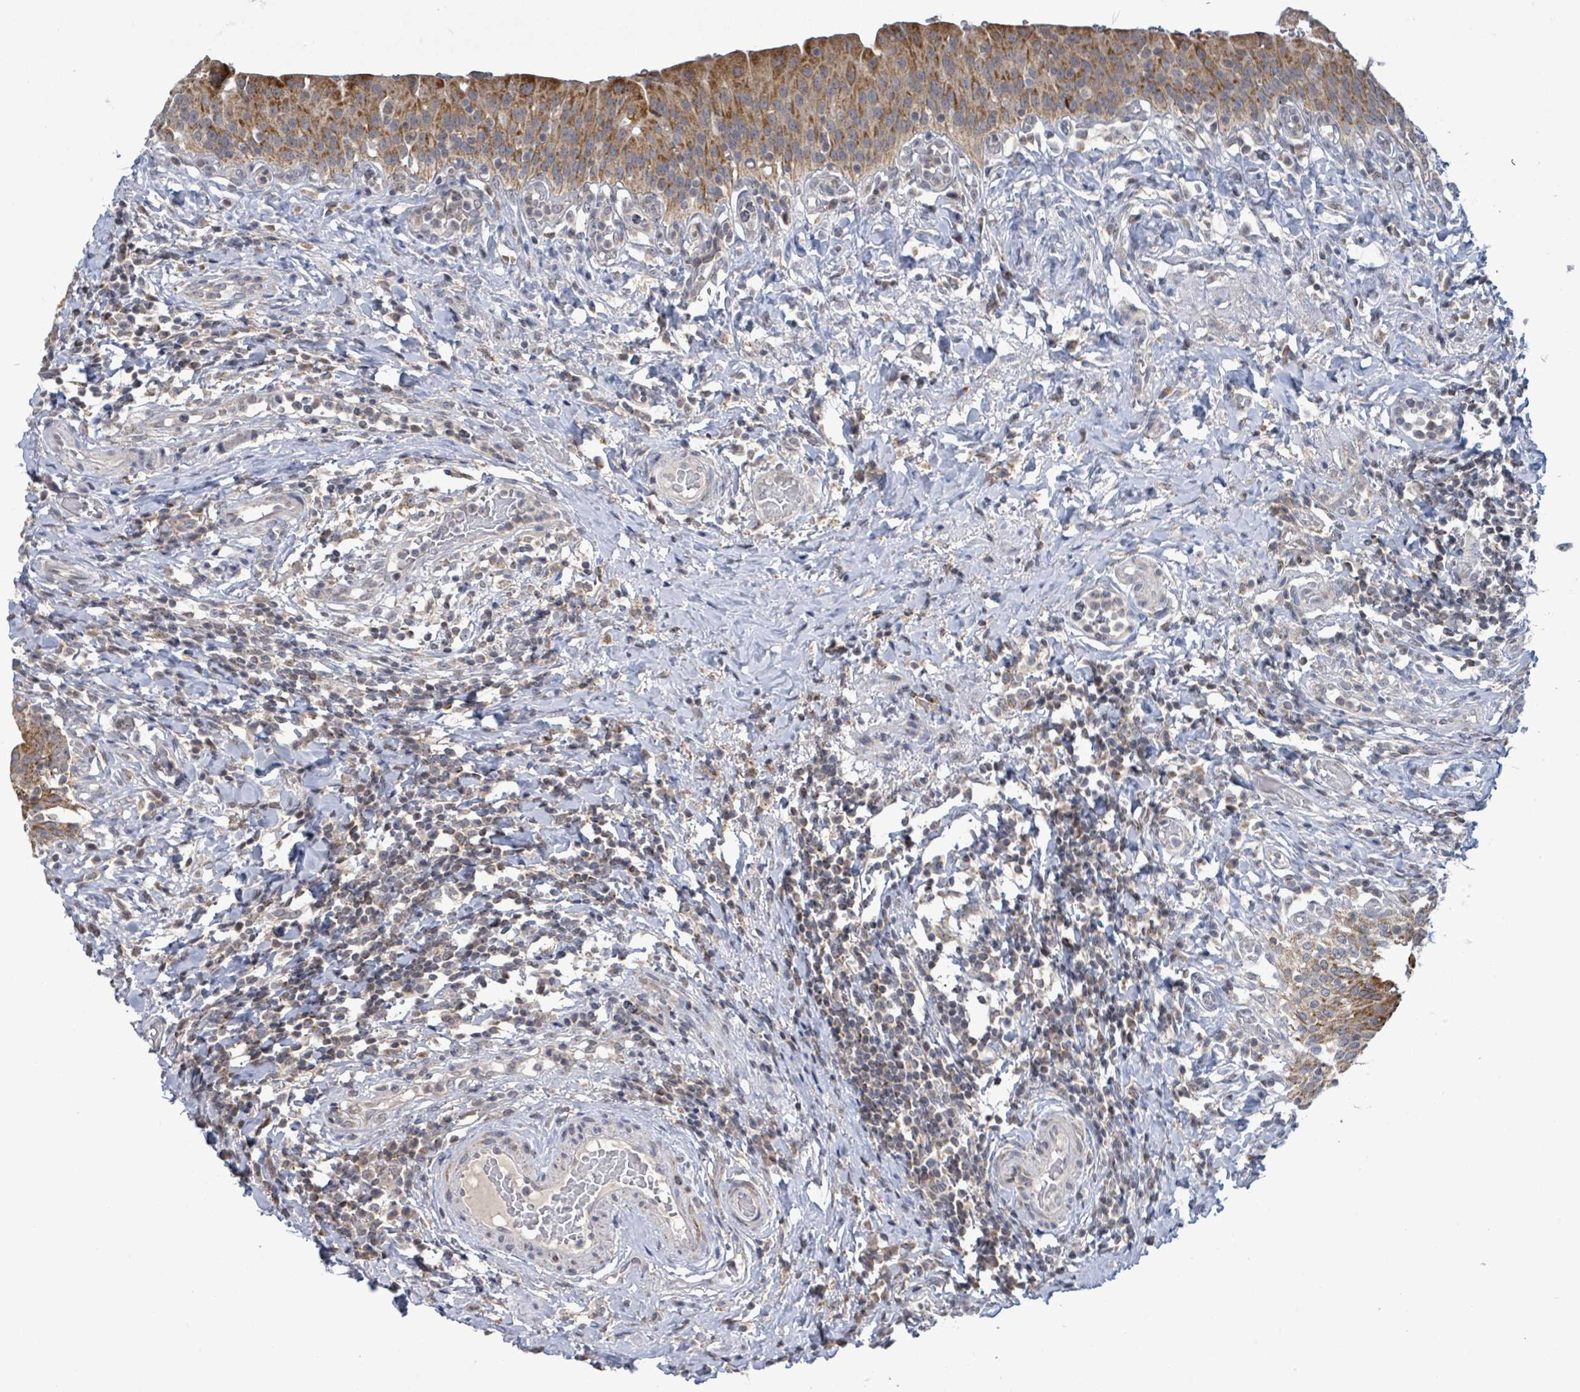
{"staining": {"intensity": "moderate", "quantity": ">75%", "location": "cytoplasmic/membranous"}, "tissue": "urinary bladder", "cell_type": "Urothelial cells", "image_type": "normal", "snomed": [{"axis": "morphology", "description": "Normal tissue, NOS"}, {"axis": "morphology", "description": "Inflammation, NOS"}, {"axis": "topography", "description": "Urinary bladder"}], "caption": "Human urinary bladder stained with a brown dye reveals moderate cytoplasmic/membranous positive positivity in approximately >75% of urothelial cells.", "gene": "COQ10B", "patient": {"sex": "male", "age": 64}}